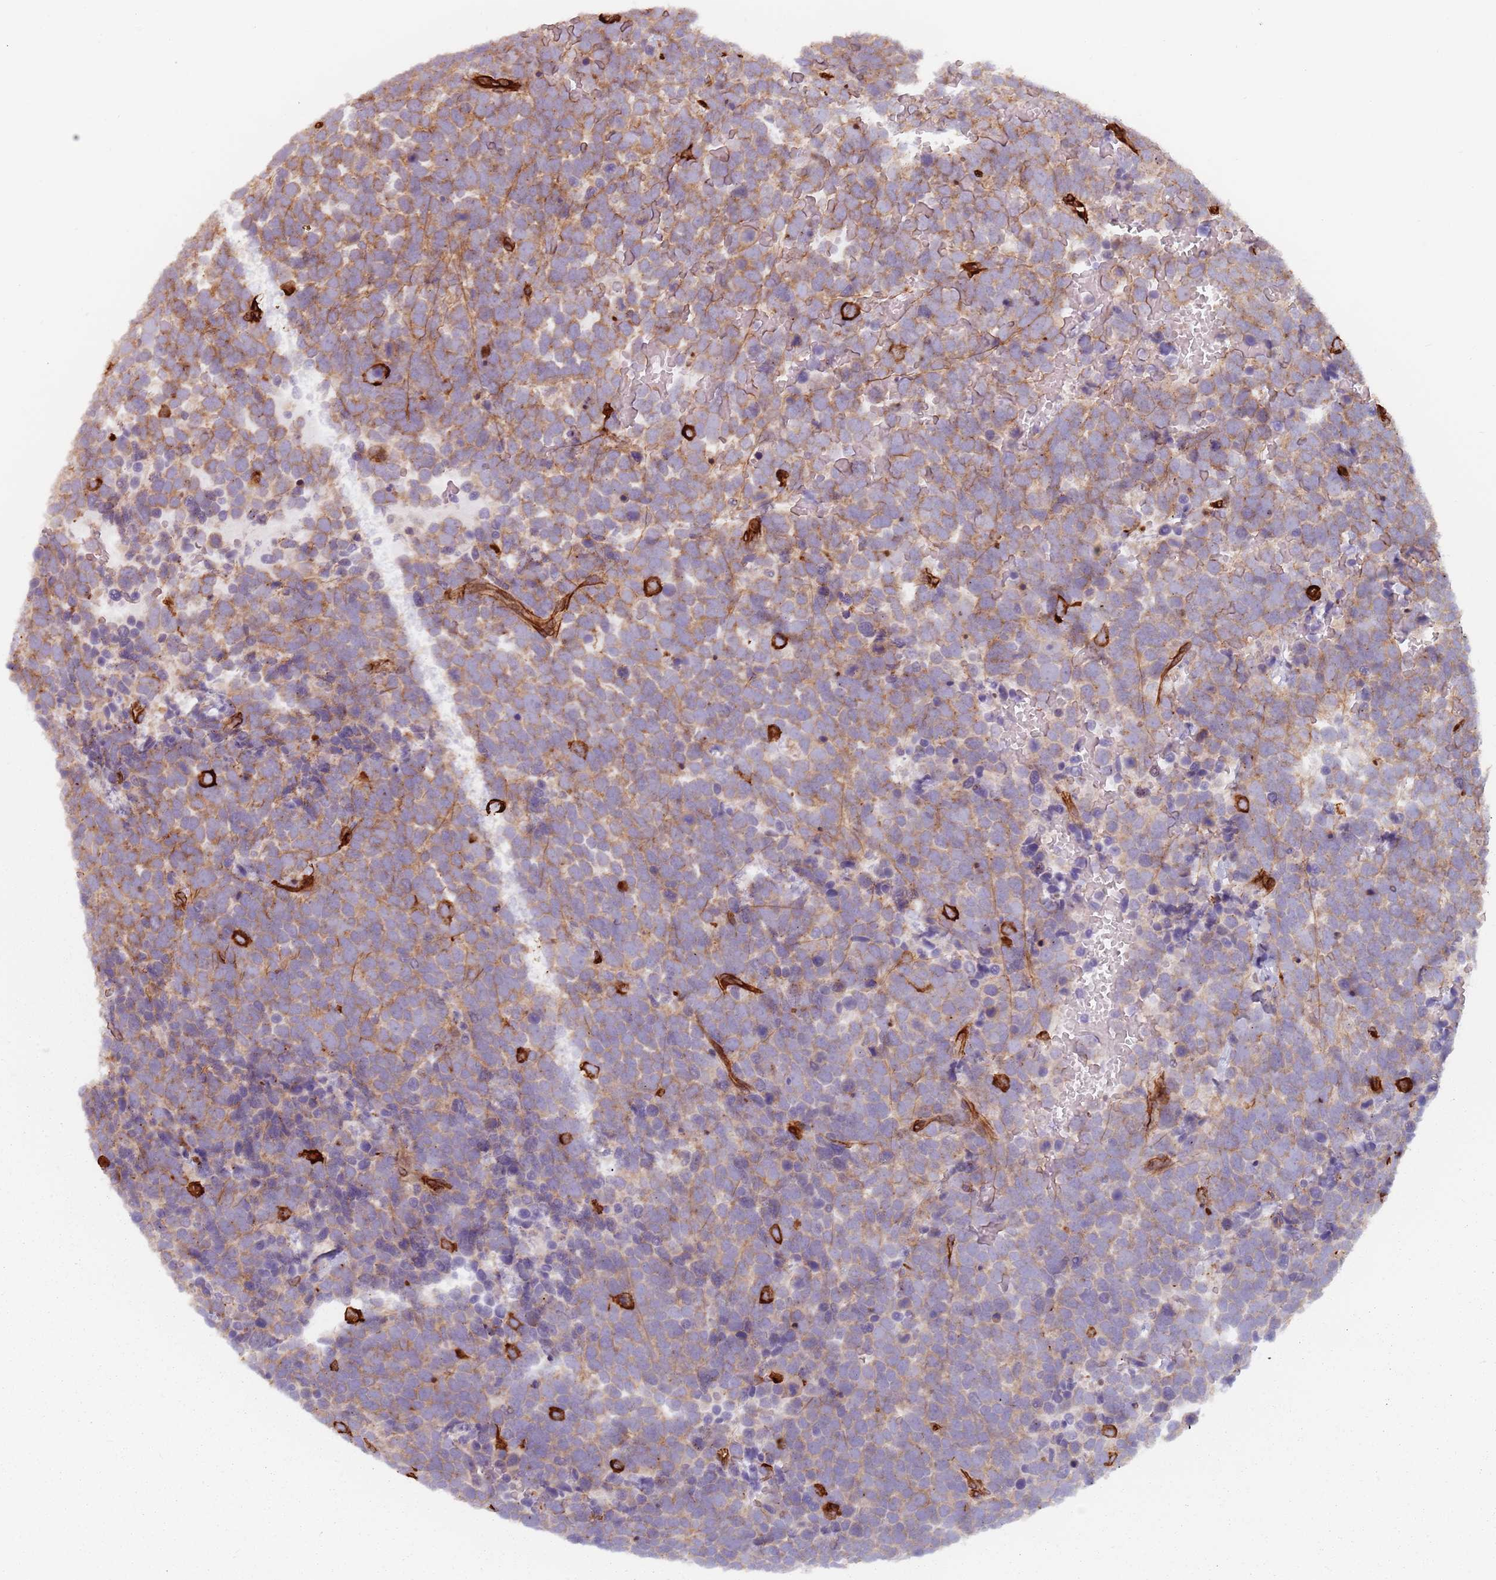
{"staining": {"intensity": "moderate", "quantity": ">75%", "location": "cytoplasmic/membranous"}, "tissue": "urothelial cancer", "cell_type": "Tumor cells", "image_type": "cancer", "snomed": [{"axis": "morphology", "description": "Urothelial carcinoma, High grade"}, {"axis": "topography", "description": "Urinary bladder"}], "caption": "IHC of human urothelial cancer displays medium levels of moderate cytoplasmic/membranous staining in approximately >75% of tumor cells.", "gene": "GAS2L3", "patient": {"sex": "female", "age": 82}}